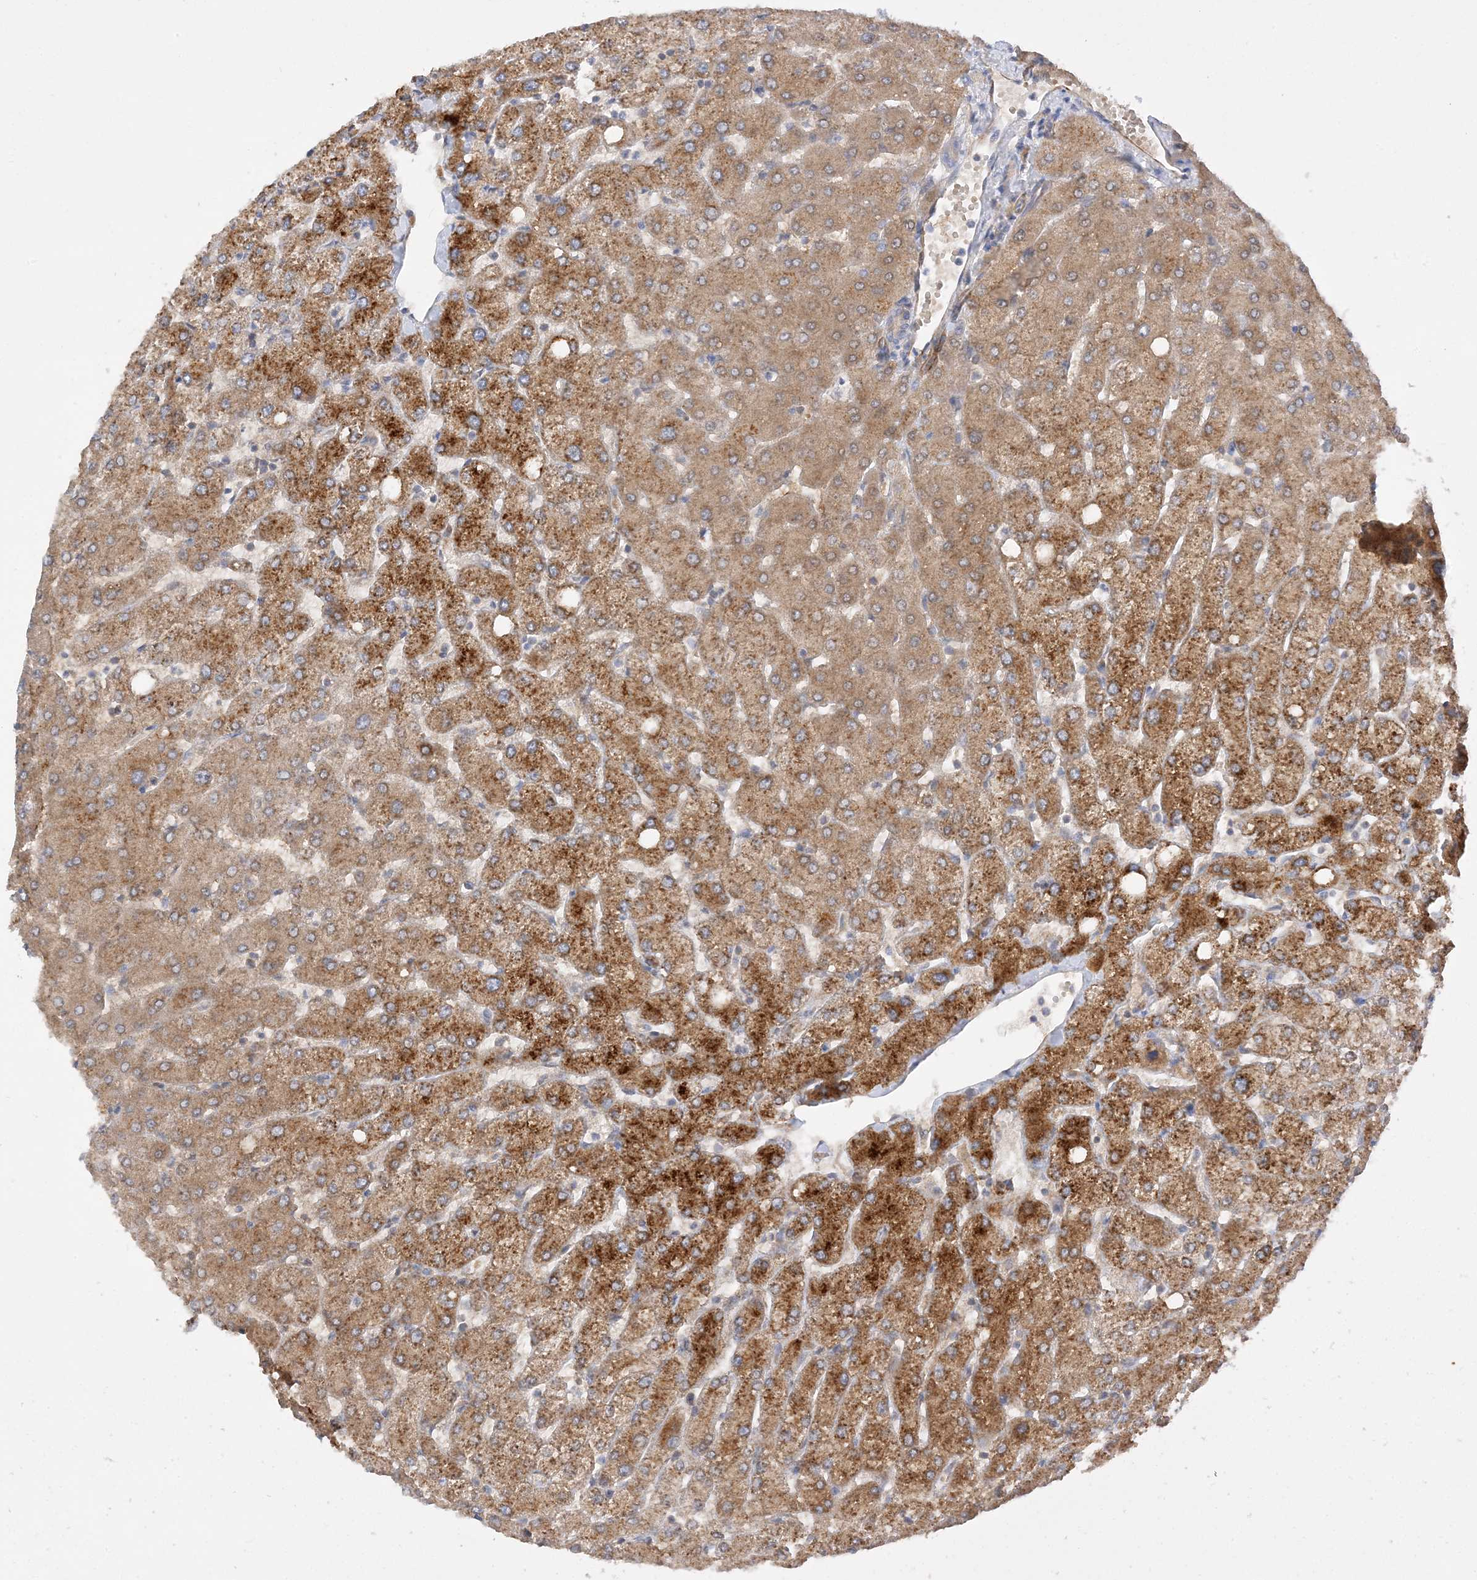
{"staining": {"intensity": "negative", "quantity": "none", "location": "none"}, "tissue": "liver", "cell_type": "Cholangiocytes", "image_type": "normal", "snomed": [{"axis": "morphology", "description": "Normal tissue, NOS"}, {"axis": "topography", "description": "Liver"}], "caption": "Immunohistochemistry of benign human liver demonstrates no positivity in cholangiocytes.", "gene": "KIFBP", "patient": {"sex": "female", "age": 54}}